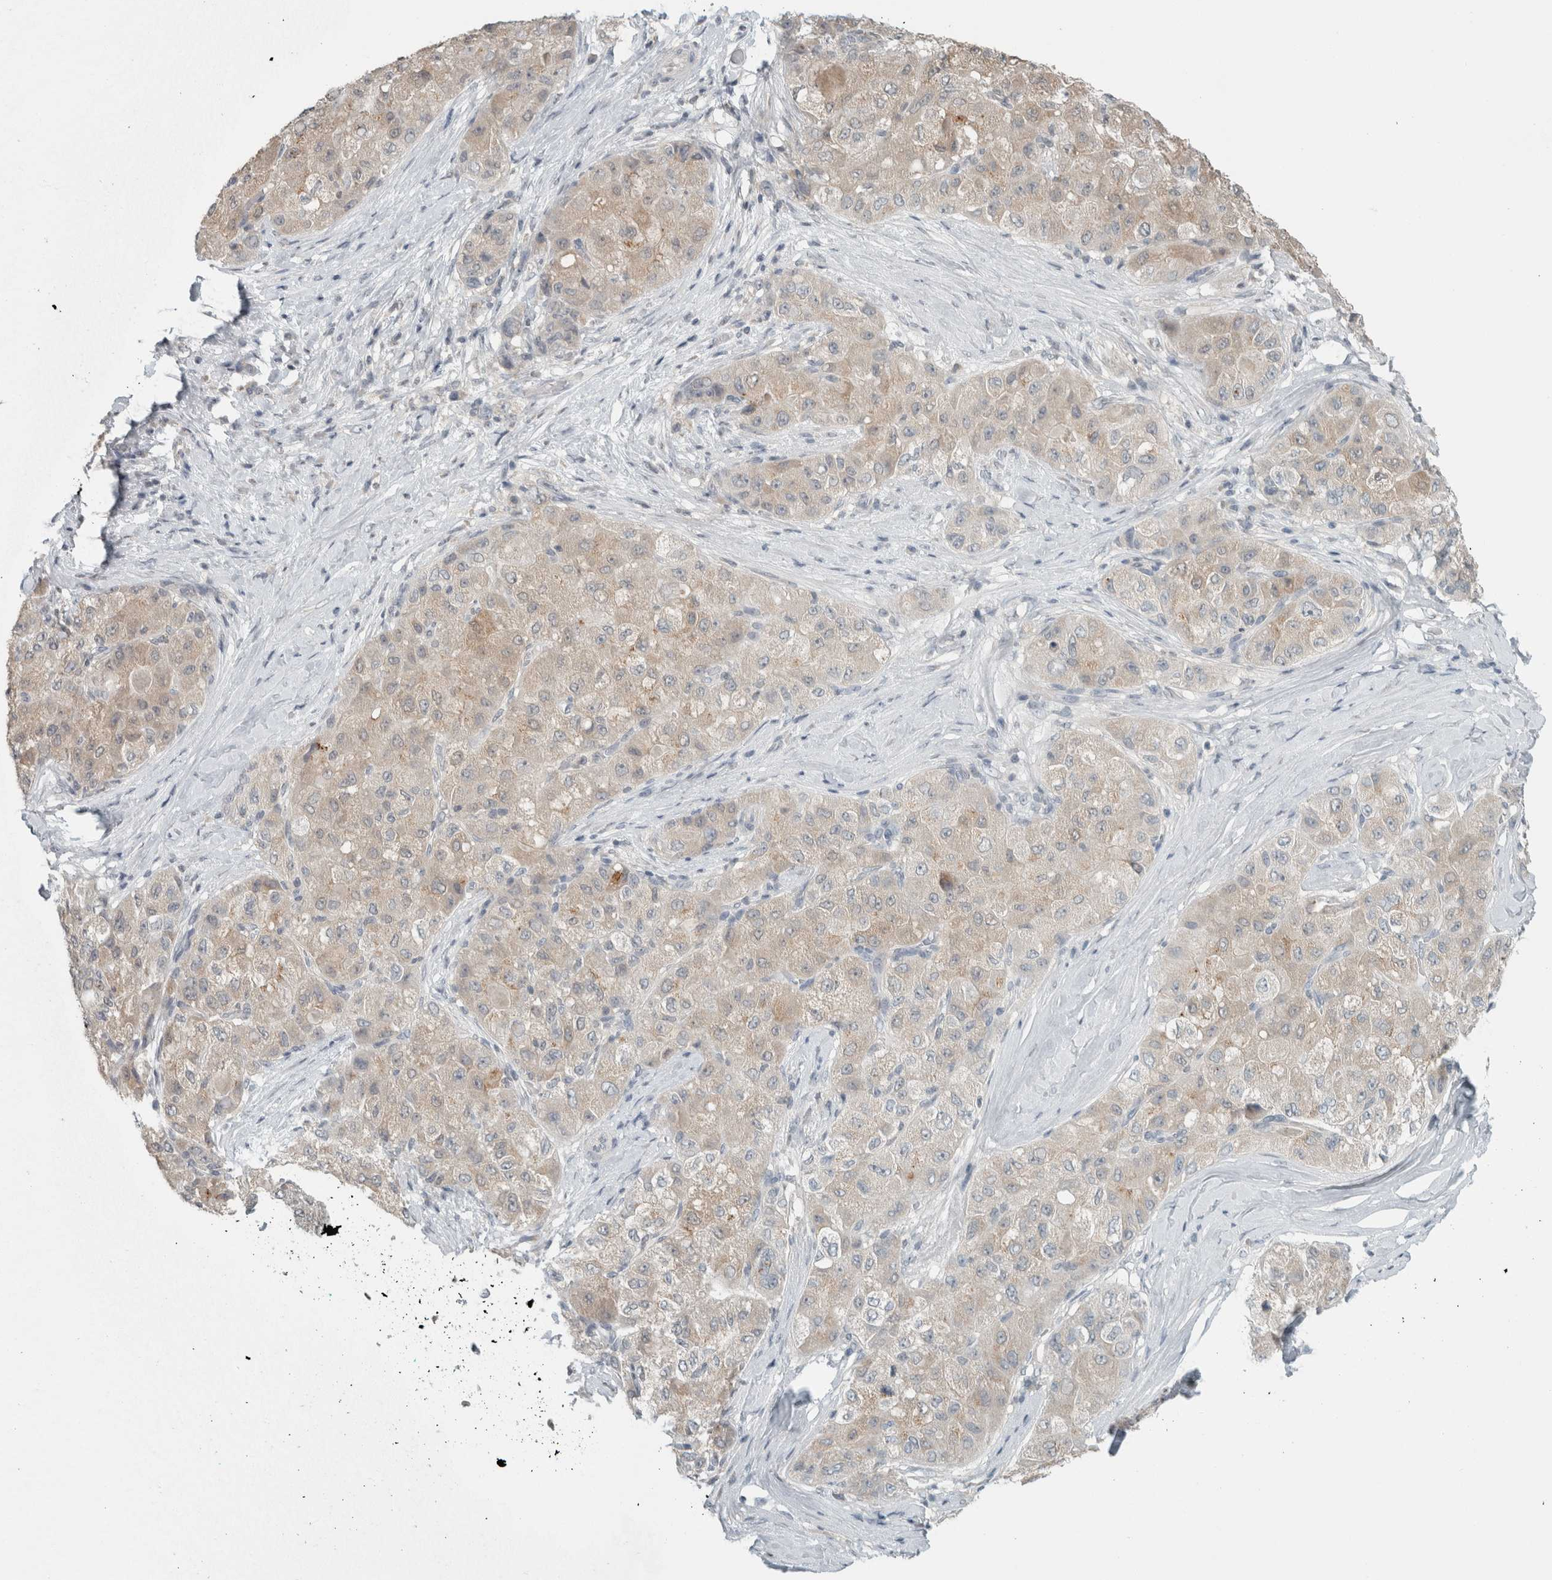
{"staining": {"intensity": "weak", "quantity": ">75%", "location": "cytoplasmic/membranous"}, "tissue": "liver cancer", "cell_type": "Tumor cells", "image_type": "cancer", "snomed": [{"axis": "morphology", "description": "Carcinoma, Hepatocellular, NOS"}, {"axis": "topography", "description": "Liver"}], "caption": "Human liver hepatocellular carcinoma stained with a protein marker reveals weak staining in tumor cells.", "gene": "TRIT1", "patient": {"sex": "male", "age": 80}}